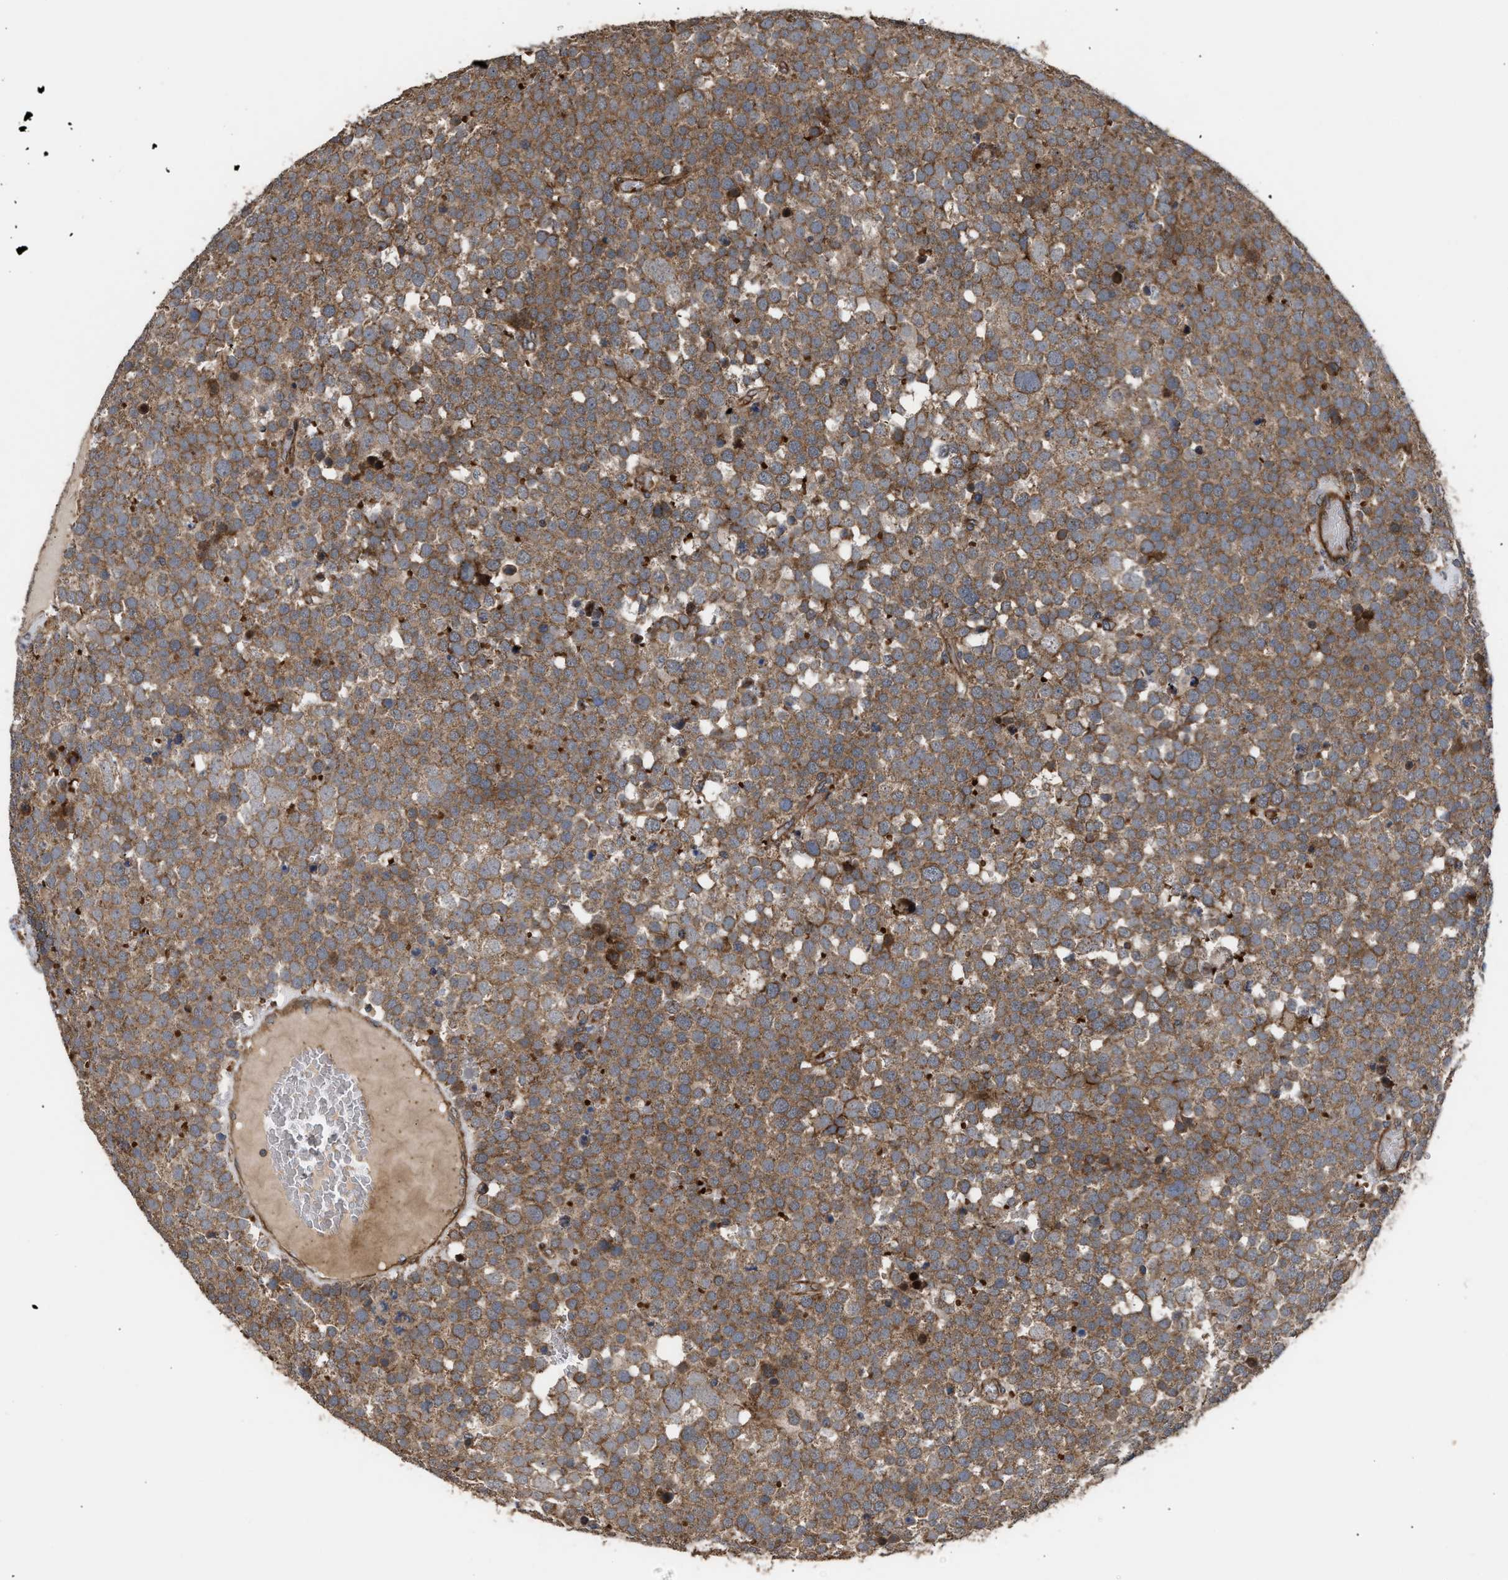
{"staining": {"intensity": "moderate", "quantity": ">75%", "location": "cytoplasmic/membranous"}, "tissue": "testis cancer", "cell_type": "Tumor cells", "image_type": "cancer", "snomed": [{"axis": "morphology", "description": "Seminoma, NOS"}, {"axis": "topography", "description": "Testis"}], "caption": "This is an image of IHC staining of testis seminoma, which shows moderate expression in the cytoplasmic/membranous of tumor cells.", "gene": "STAU1", "patient": {"sex": "male", "age": 71}}